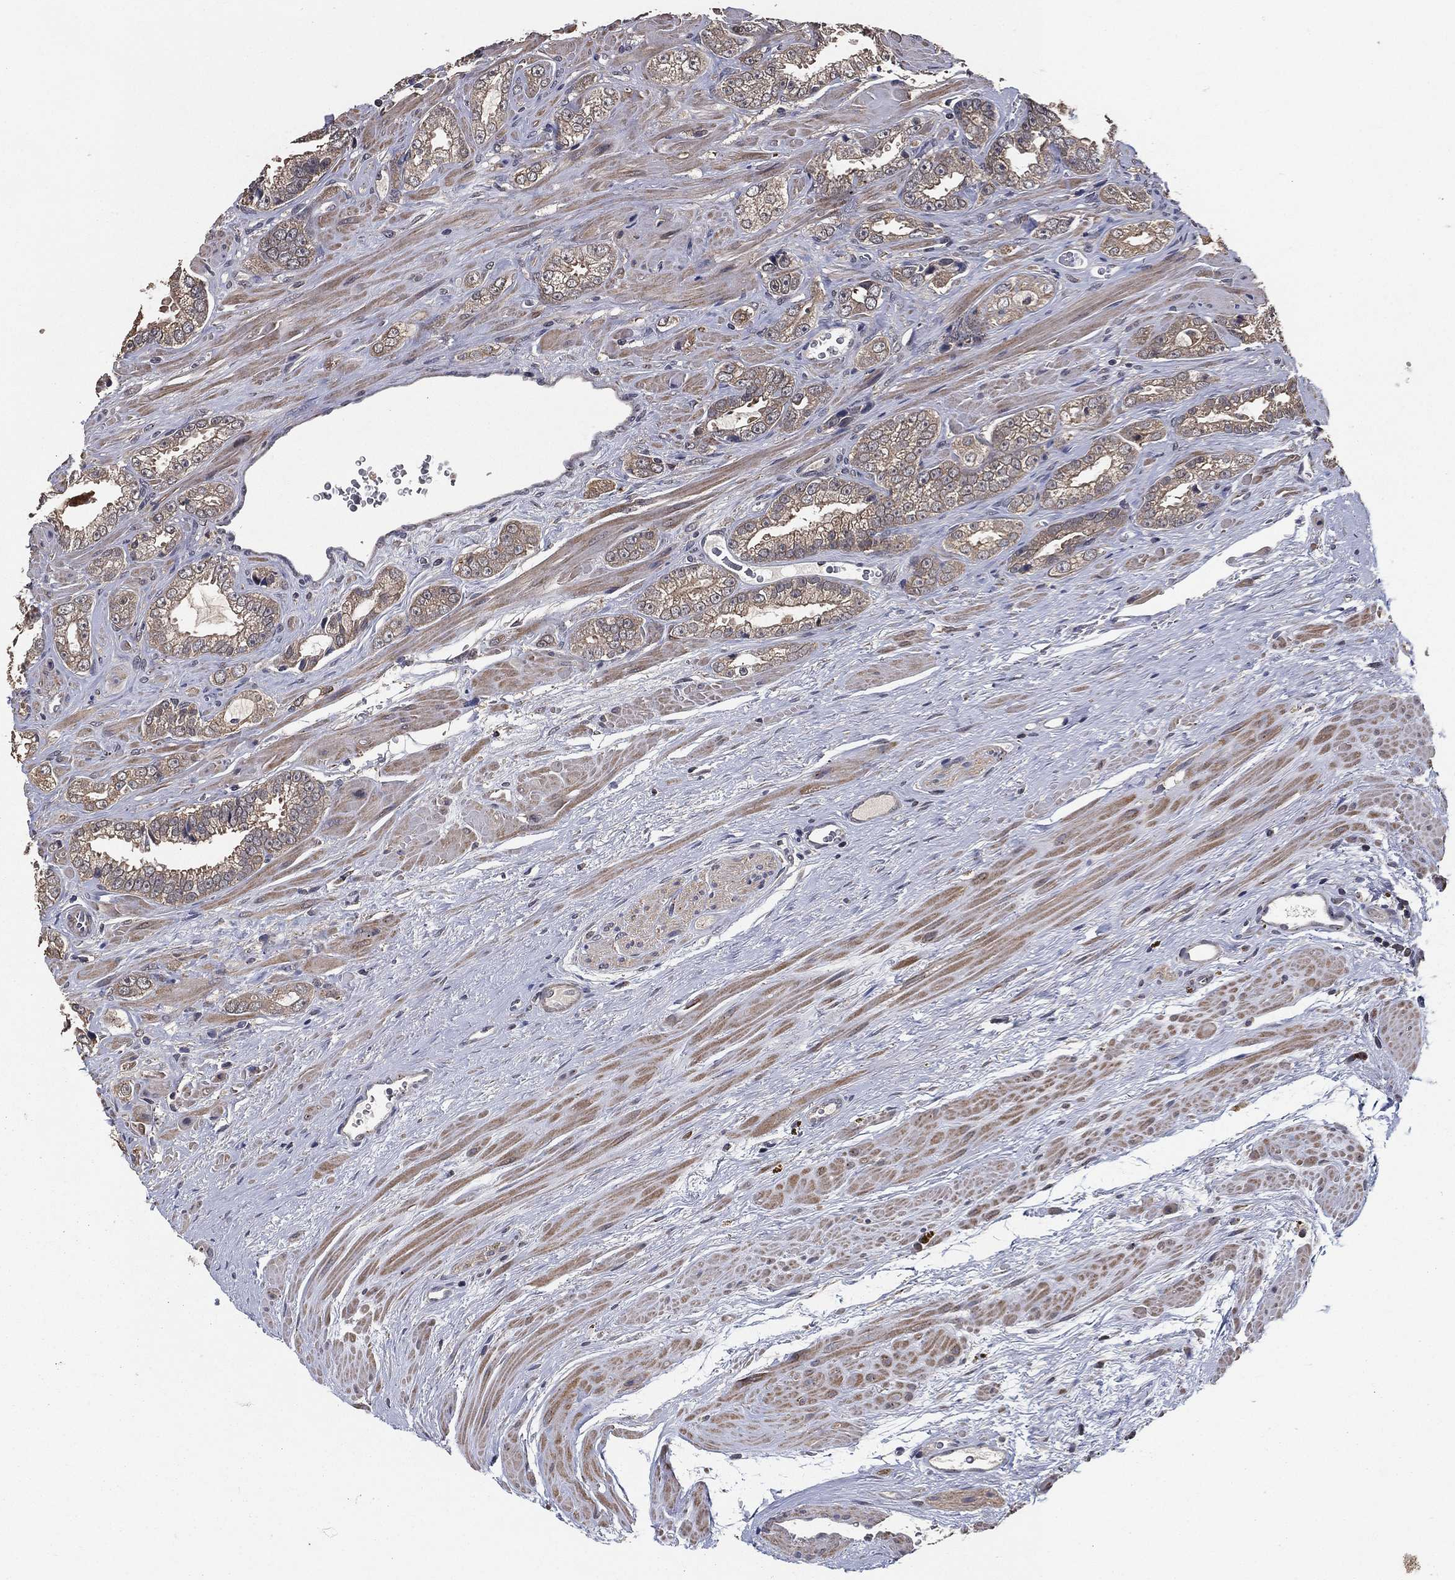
{"staining": {"intensity": "weak", "quantity": "<25%", "location": "cytoplasmic/membranous"}, "tissue": "prostate cancer", "cell_type": "Tumor cells", "image_type": "cancer", "snomed": [{"axis": "morphology", "description": "Adenocarcinoma, NOS"}, {"axis": "topography", "description": "Prostate"}], "caption": "IHC of human prostate adenocarcinoma reveals no positivity in tumor cells.", "gene": "PCNT", "patient": {"sex": "male", "age": 67}}